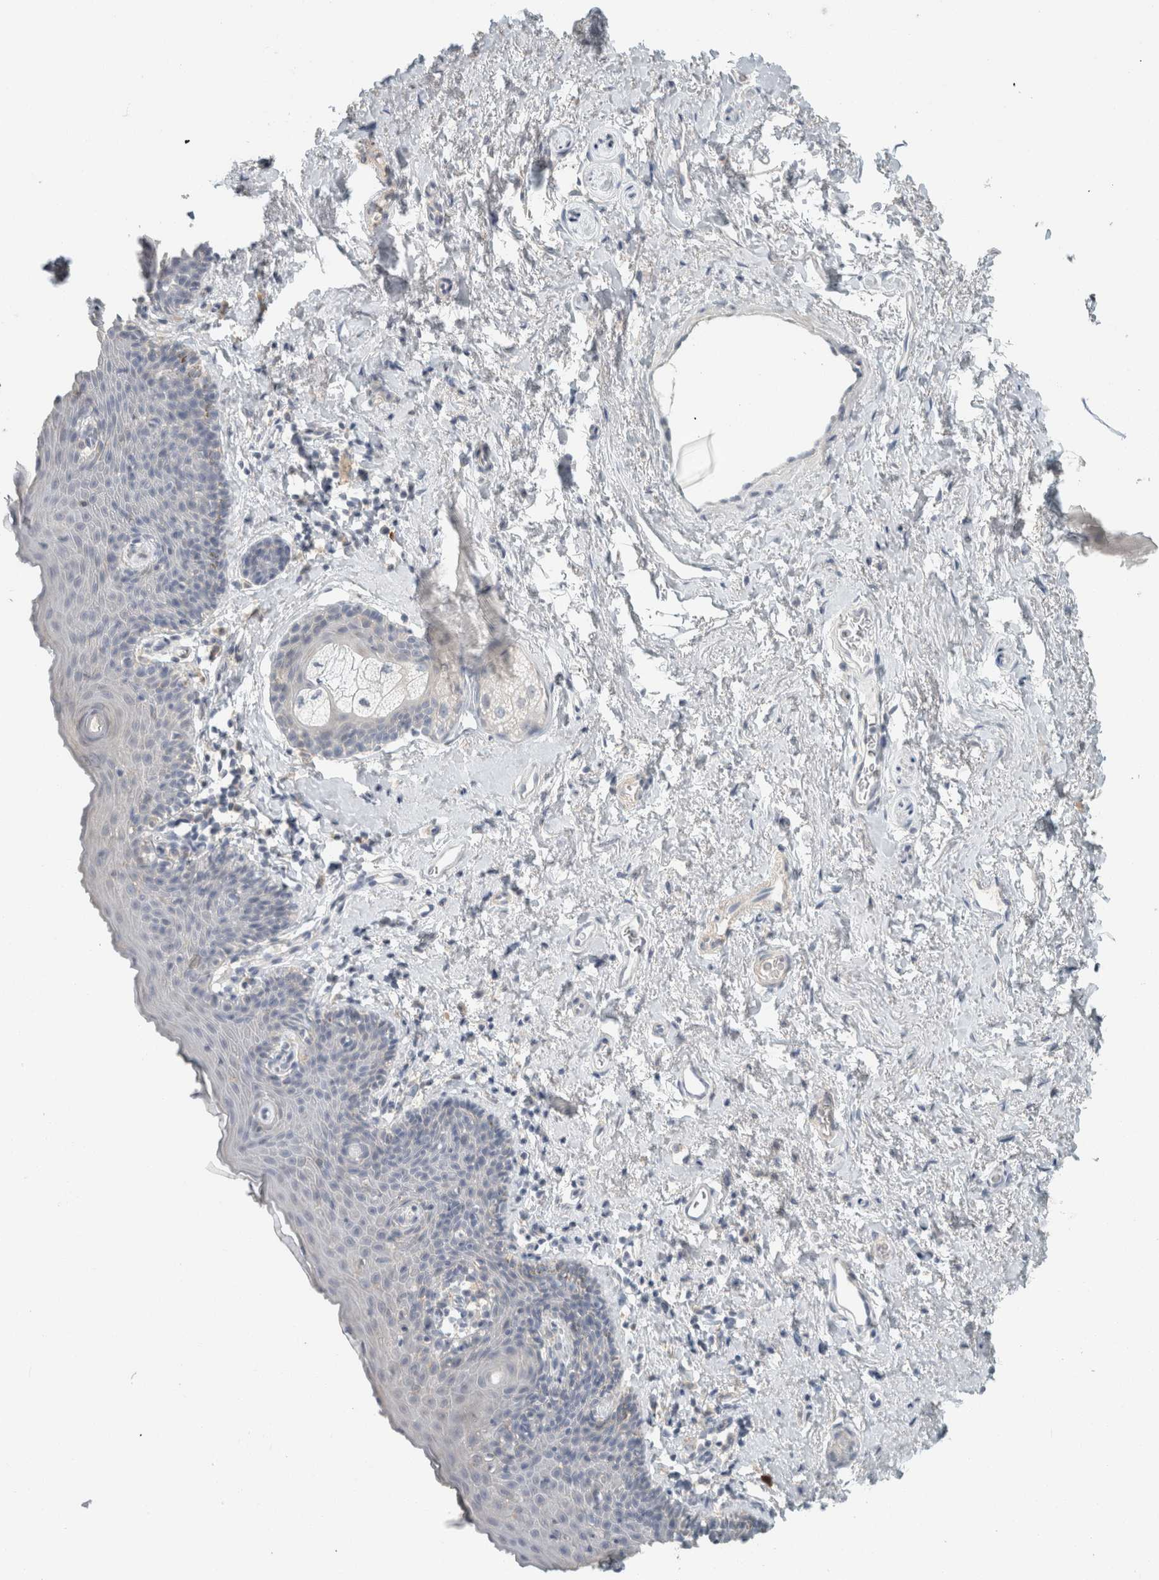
{"staining": {"intensity": "negative", "quantity": "none", "location": "none"}, "tissue": "skin", "cell_type": "Epidermal cells", "image_type": "normal", "snomed": [{"axis": "morphology", "description": "Normal tissue, NOS"}, {"axis": "topography", "description": "Vulva"}], "caption": "Skin stained for a protein using immunohistochemistry (IHC) exhibits no staining epidermal cells.", "gene": "SCIN", "patient": {"sex": "female", "age": 66}}